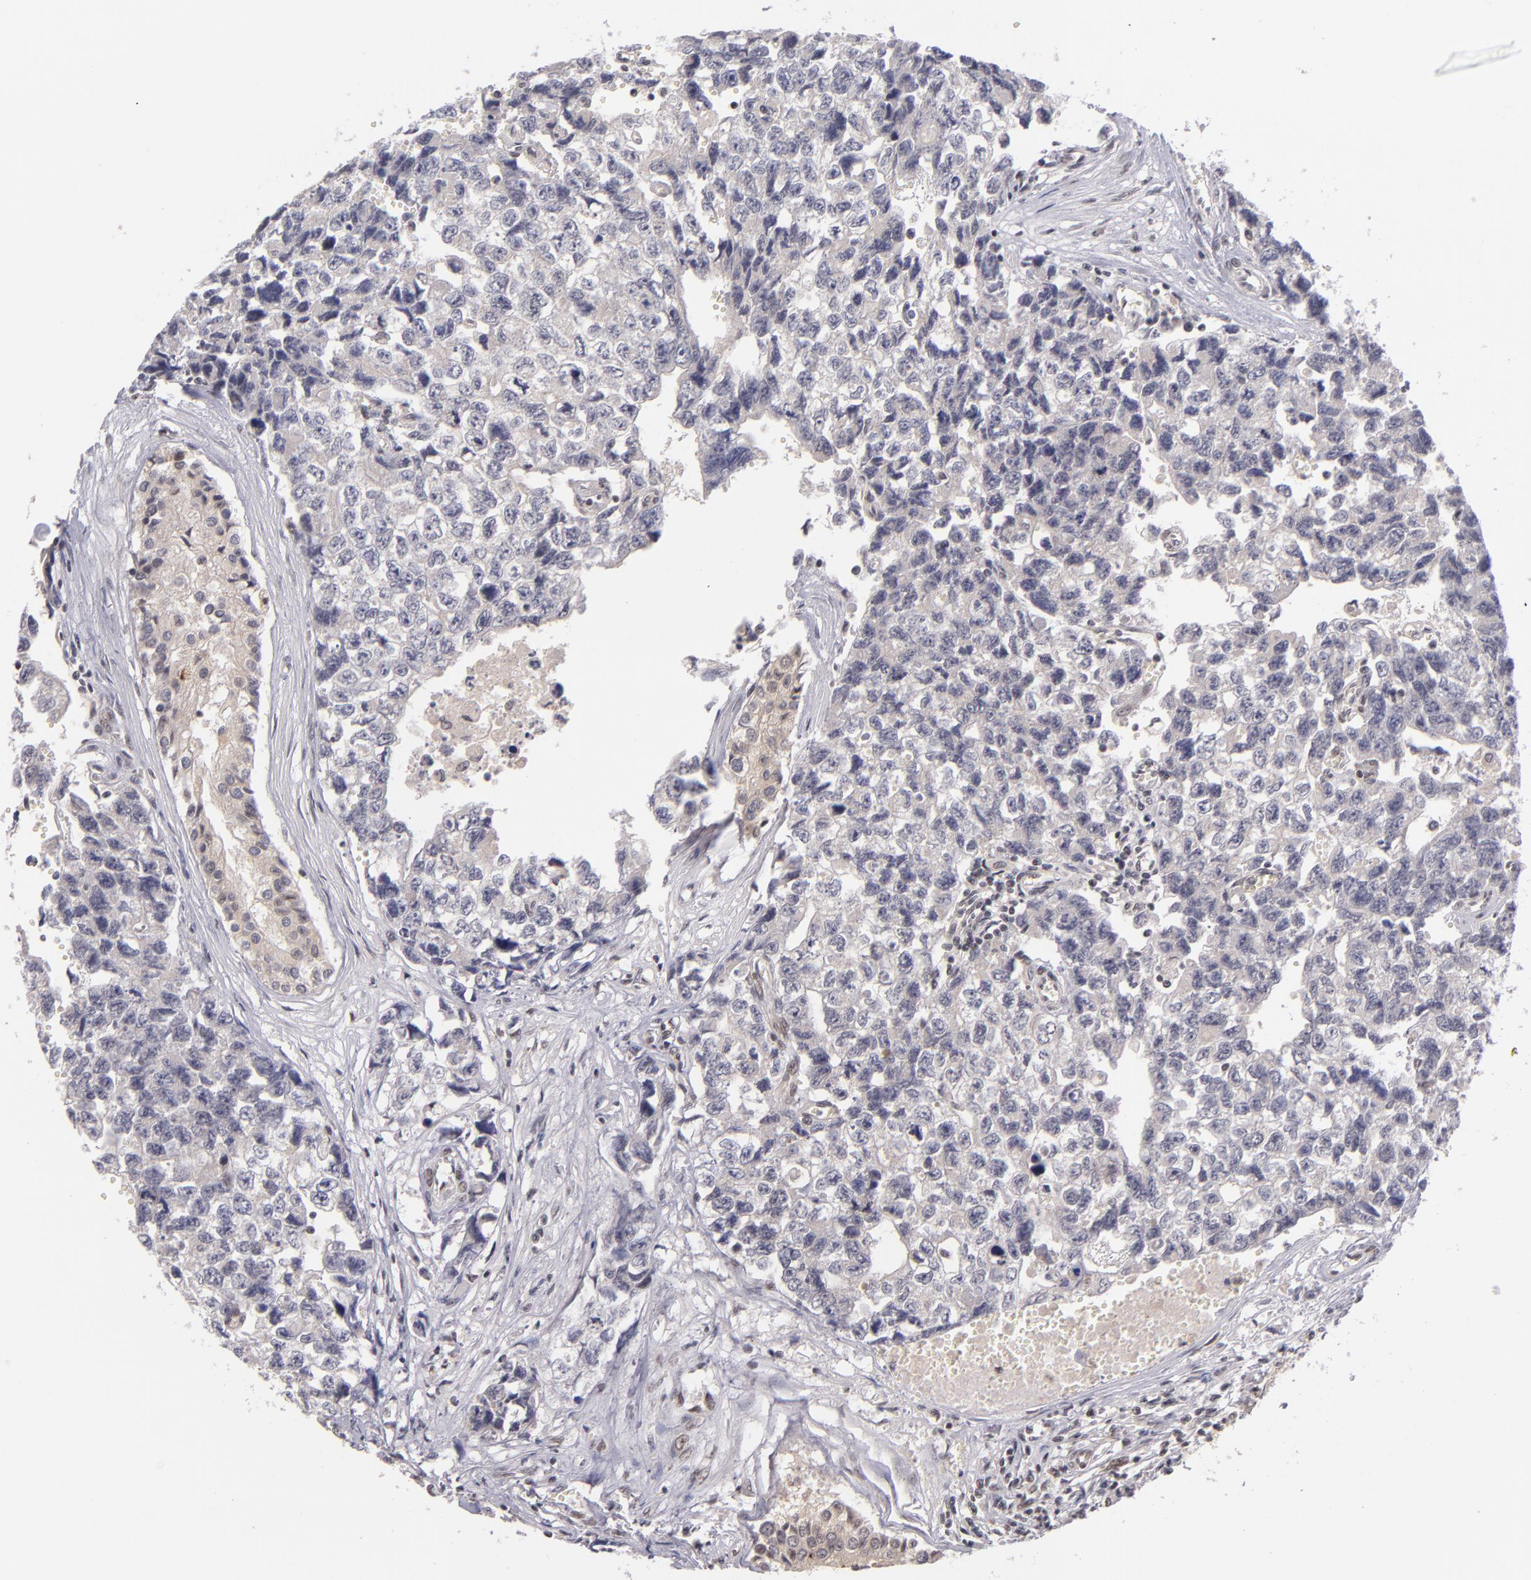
{"staining": {"intensity": "weak", "quantity": "<25%", "location": "cytoplasmic/membranous"}, "tissue": "testis cancer", "cell_type": "Tumor cells", "image_type": "cancer", "snomed": [{"axis": "morphology", "description": "Carcinoma, Embryonal, NOS"}, {"axis": "topography", "description": "Testis"}], "caption": "A high-resolution image shows immunohistochemistry (IHC) staining of testis embryonal carcinoma, which shows no significant positivity in tumor cells.", "gene": "ZNF148", "patient": {"sex": "male", "age": 31}}